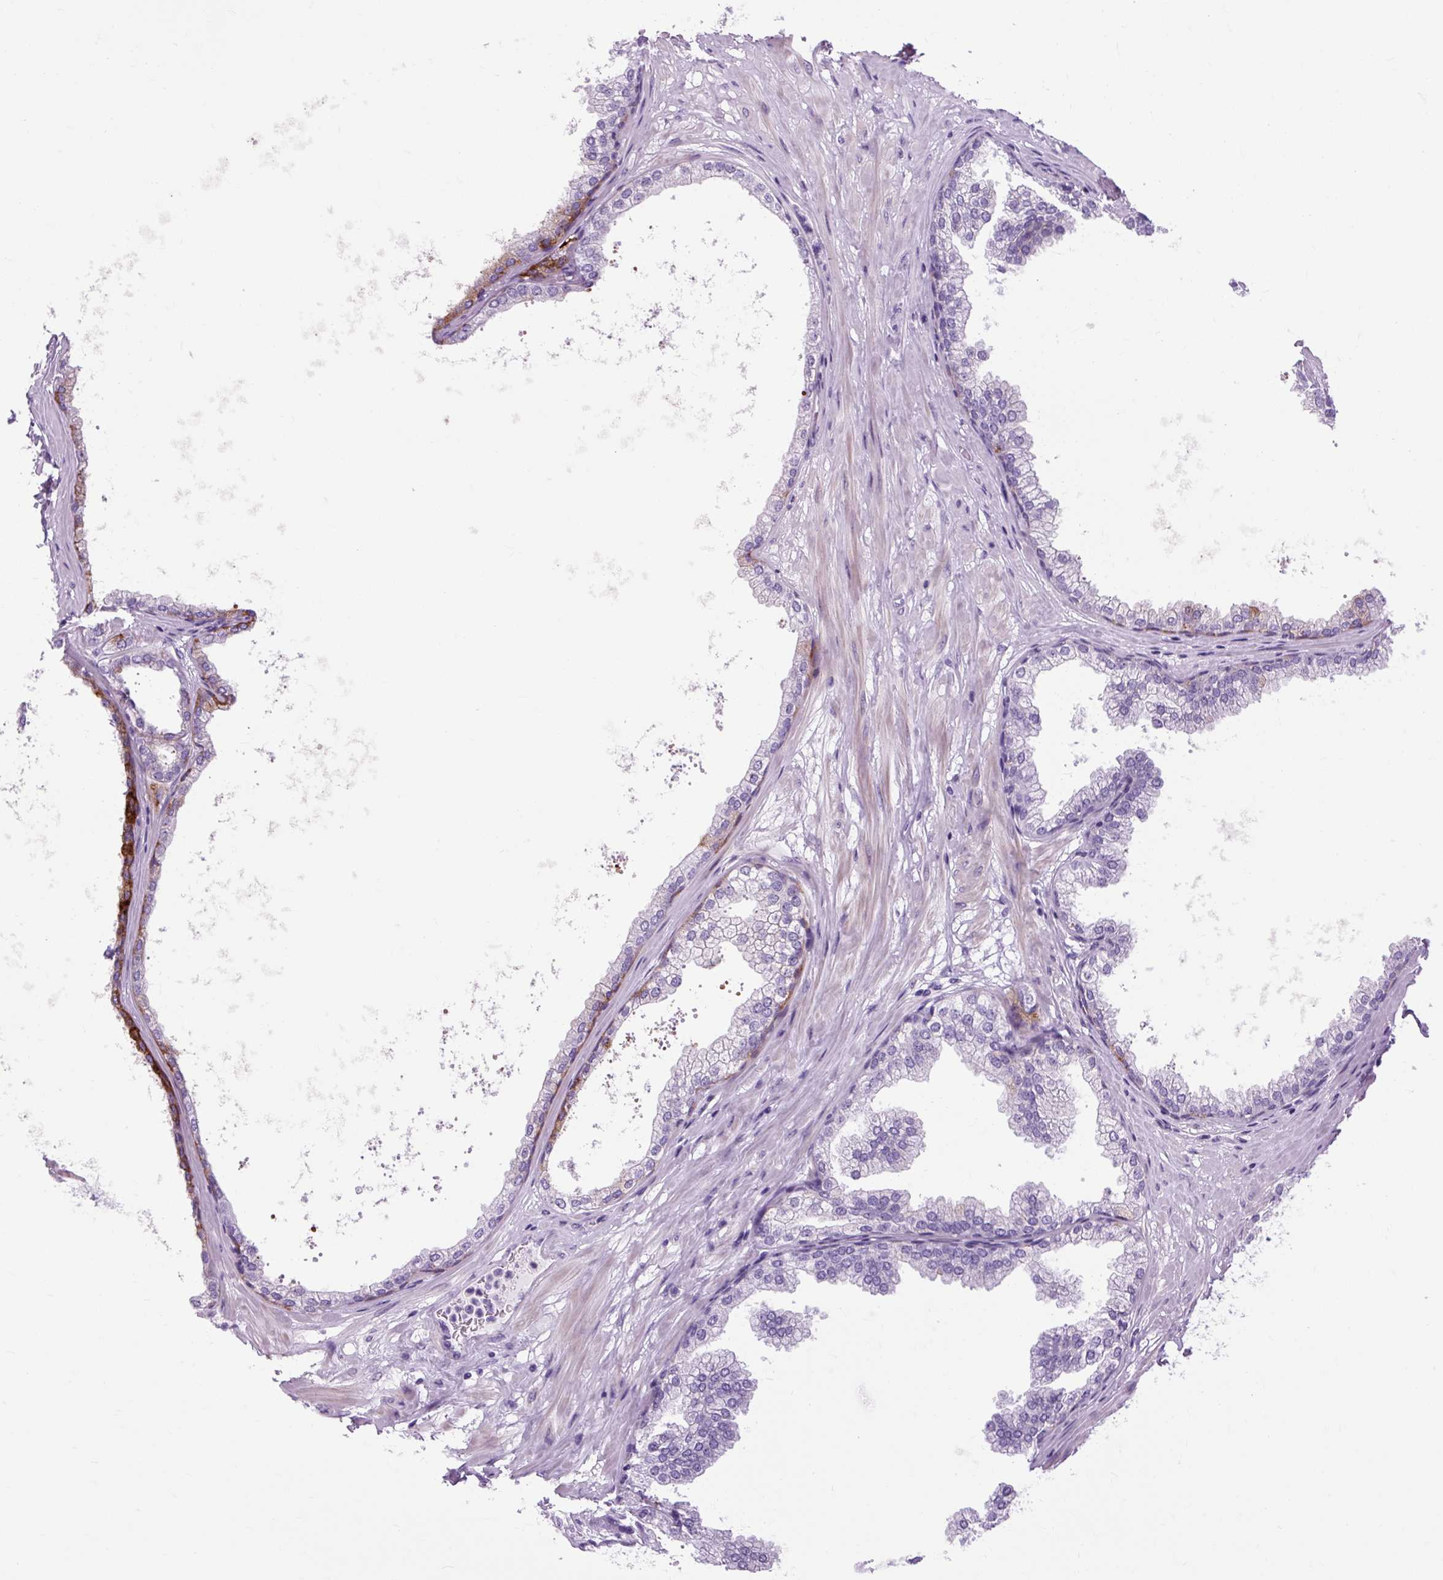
{"staining": {"intensity": "negative", "quantity": "none", "location": "none"}, "tissue": "prostate", "cell_type": "Glandular cells", "image_type": "normal", "snomed": [{"axis": "morphology", "description": "Normal tissue, NOS"}, {"axis": "topography", "description": "Prostate"}], "caption": "IHC photomicrograph of unremarkable human prostate stained for a protein (brown), which shows no expression in glandular cells.", "gene": "OOEP", "patient": {"sex": "male", "age": 37}}